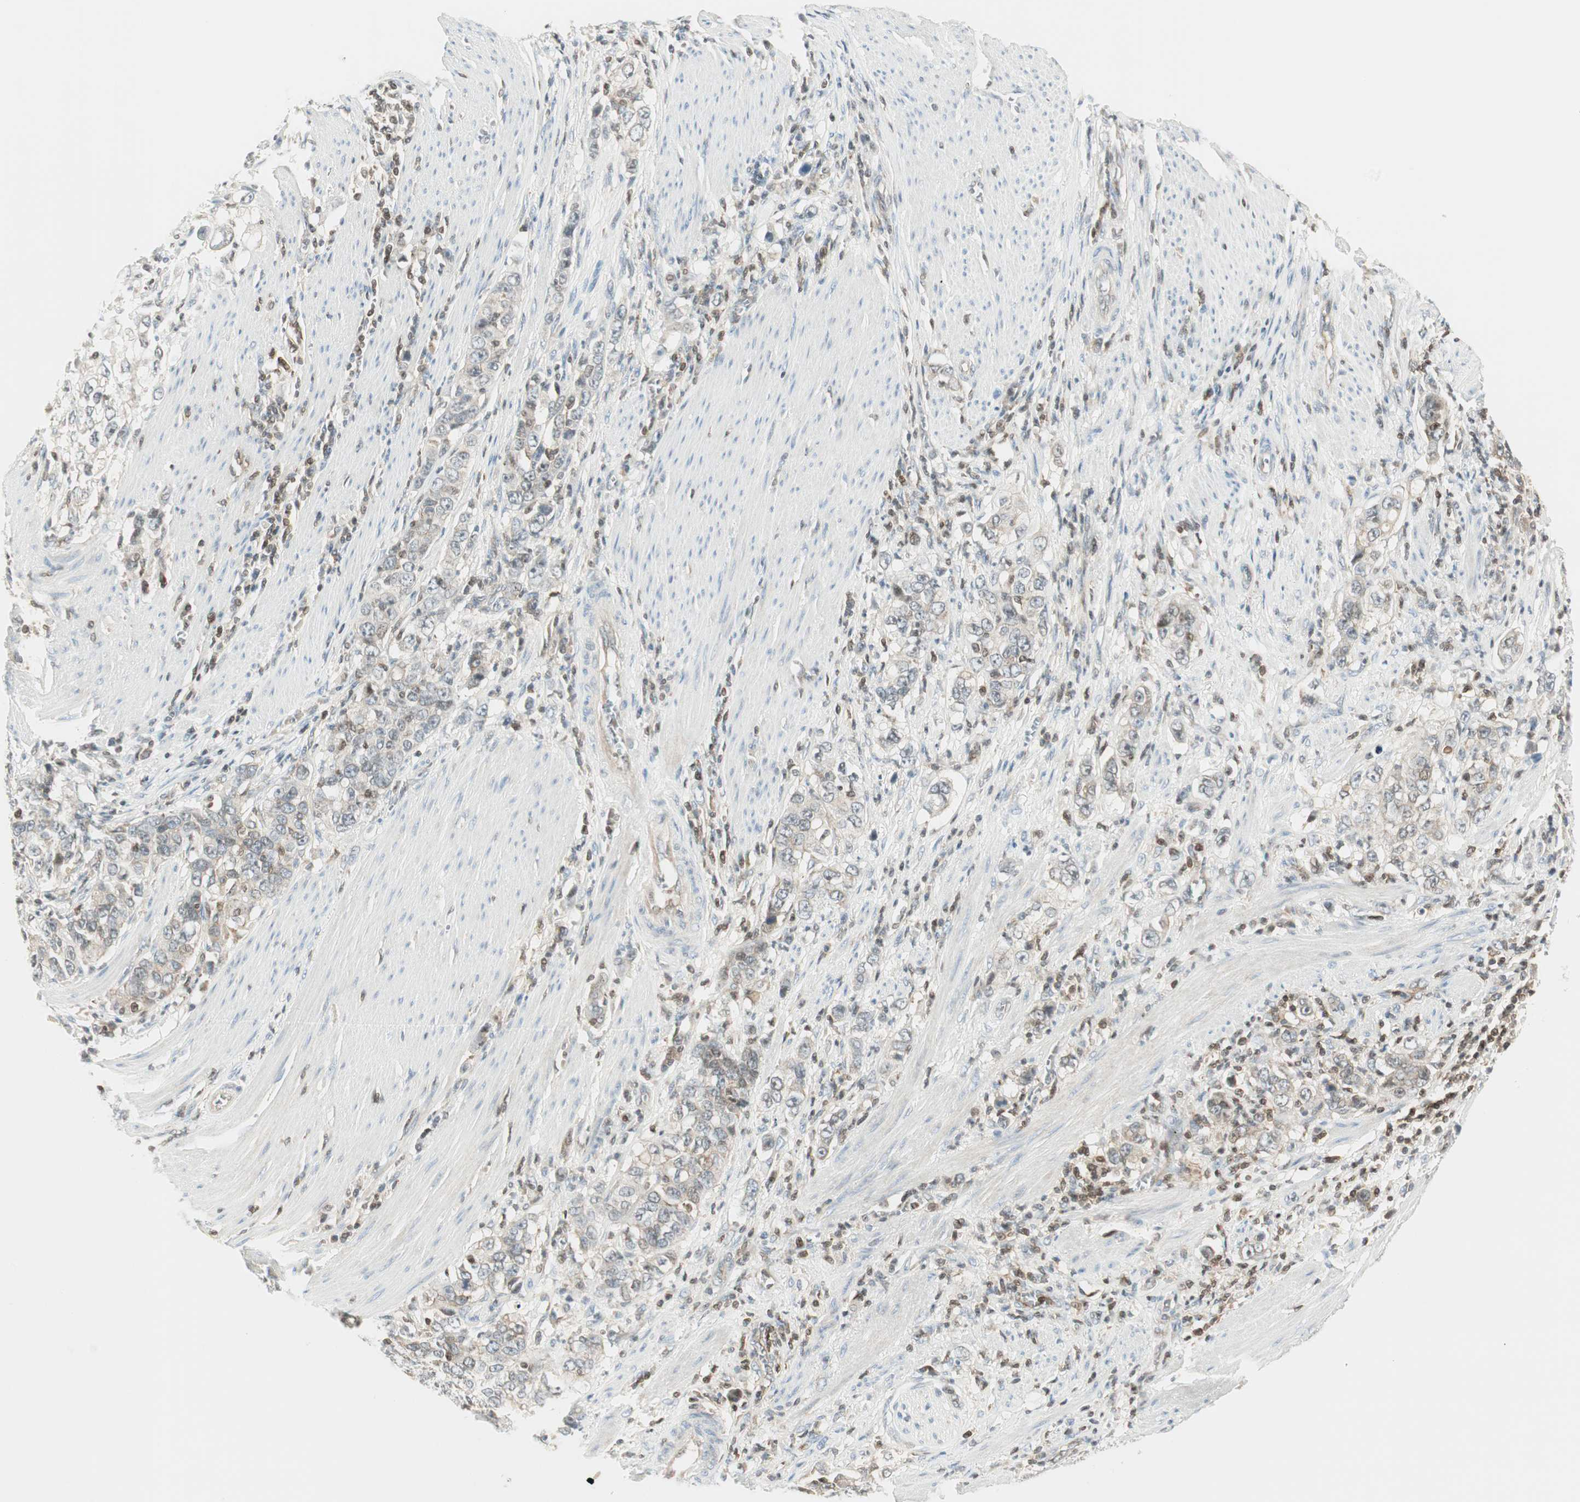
{"staining": {"intensity": "weak", "quantity": ">75%", "location": "cytoplasmic/membranous"}, "tissue": "stomach cancer", "cell_type": "Tumor cells", "image_type": "cancer", "snomed": [{"axis": "morphology", "description": "Adenocarcinoma, NOS"}, {"axis": "topography", "description": "Stomach, lower"}], "caption": "Protein expression analysis of stomach cancer (adenocarcinoma) shows weak cytoplasmic/membranous staining in about >75% of tumor cells.", "gene": "PPP1CA", "patient": {"sex": "female", "age": 72}}